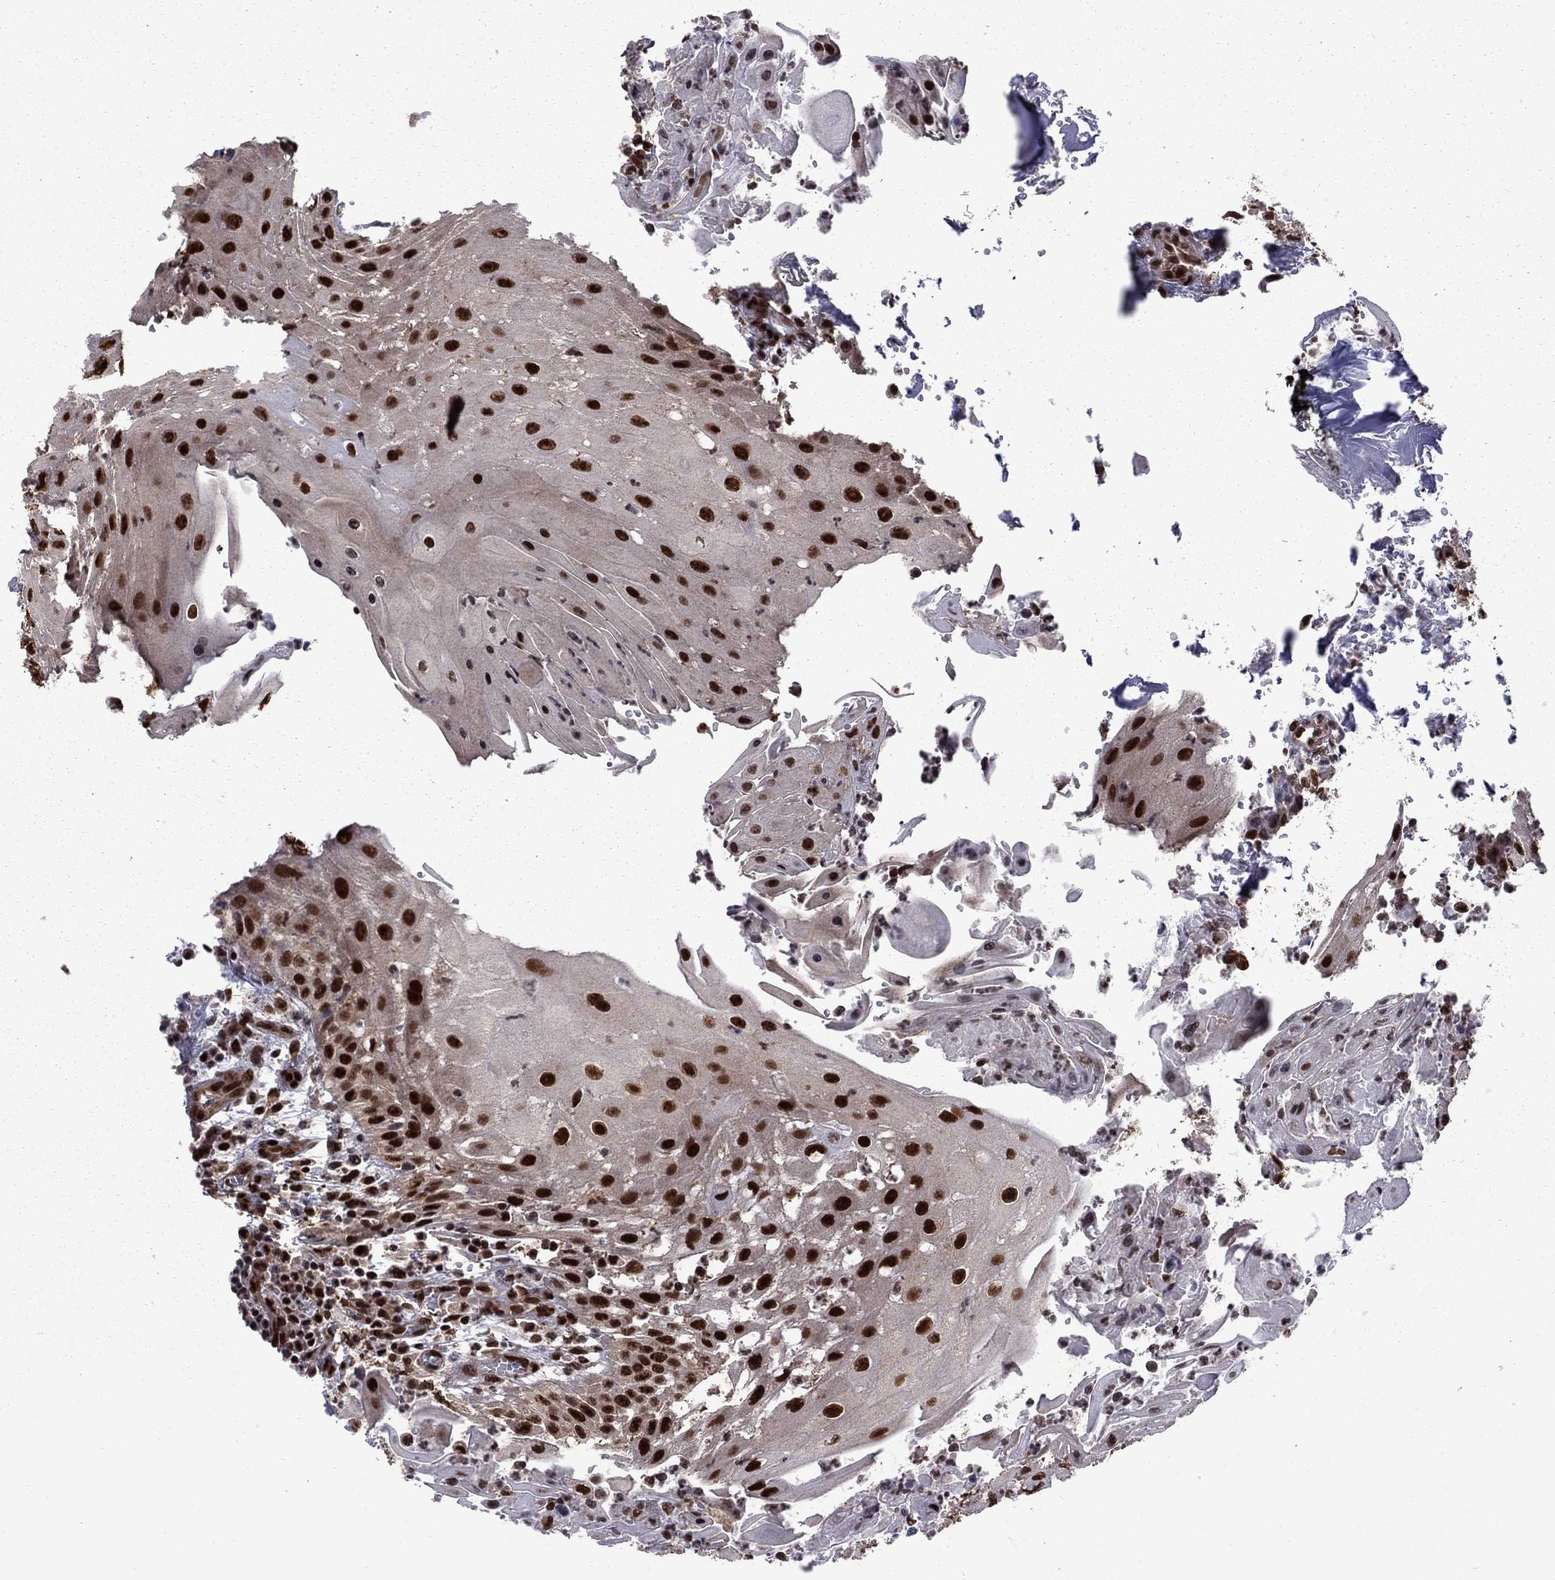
{"staining": {"intensity": "strong", "quantity": ">75%", "location": "nuclear"}, "tissue": "head and neck cancer", "cell_type": "Tumor cells", "image_type": "cancer", "snomed": [{"axis": "morphology", "description": "Squamous cell carcinoma, NOS"}, {"axis": "topography", "description": "Oral tissue"}, {"axis": "topography", "description": "Head-Neck"}], "caption": "Brown immunohistochemical staining in human squamous cell carcinoma (head and neck) shows strong nuclear expression in approximately >75% of tumor cells.", "gene": "MED25", "patient": {"sex": "male", "age": 58}}